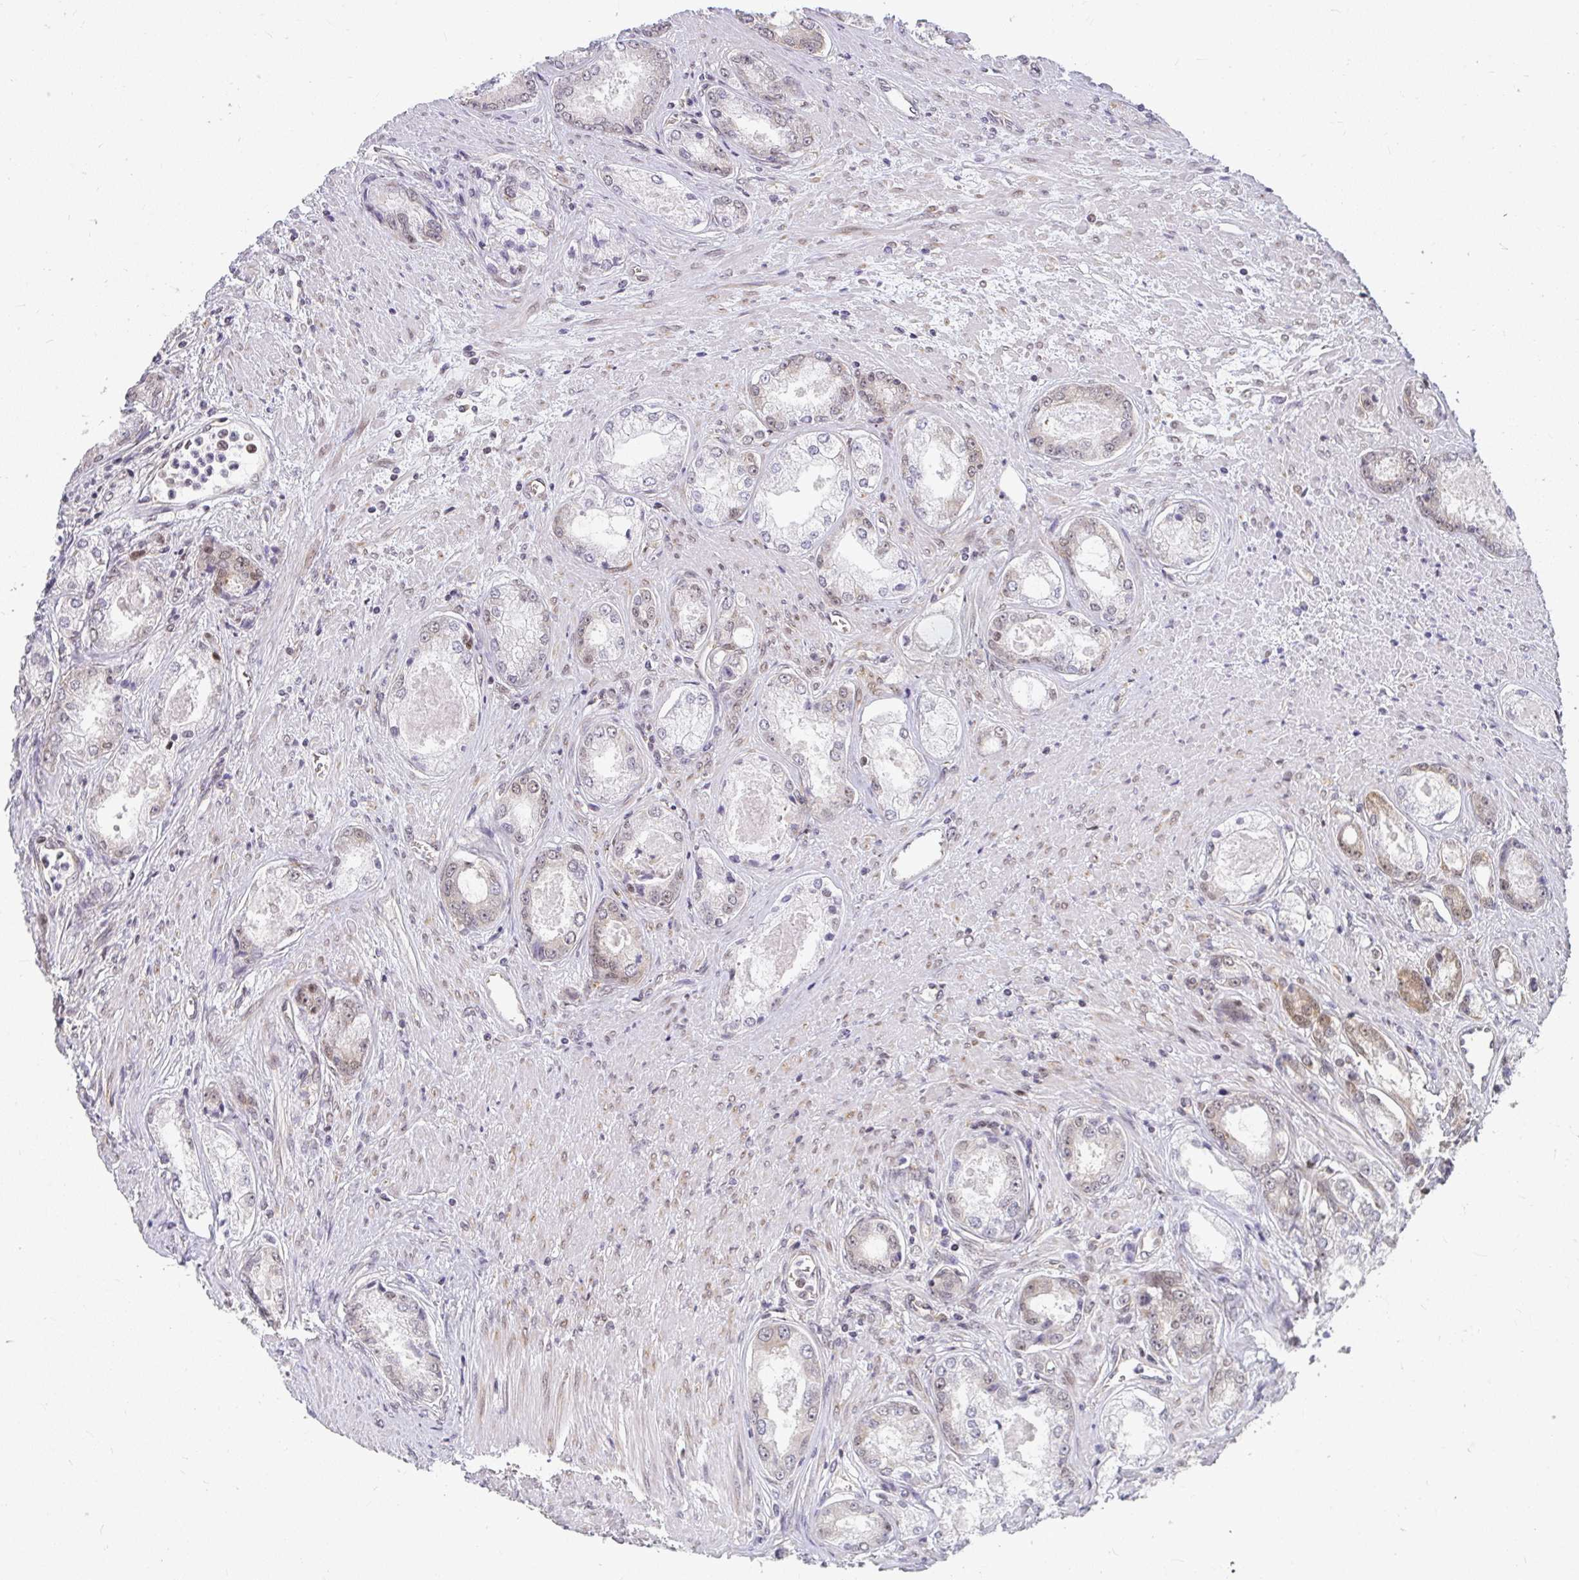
{"staining": {"intensity": "weak", "quantity": "25%-75%", "location": "cytoplasmic/membranous,nuclear"}, "tissue": "prostate cancer", "cell_type": "Tumor cells", "image_type": "cancer", "snomed": [{"axis": "morphology", "description": "Adenocarcinoma, Low grade"}, {"axis": "topography", "description": "Prostate"}], "caption": "Immunohistochemical staining of human prostate low-grade adenocarcinoma exhibits weak cytoplasmic/membranous and nuclear protein staining in approximately 25%-75% of tumor cells.", "gene": "SYNCRIP", "patient": {"sex": "male", "age": 68}}